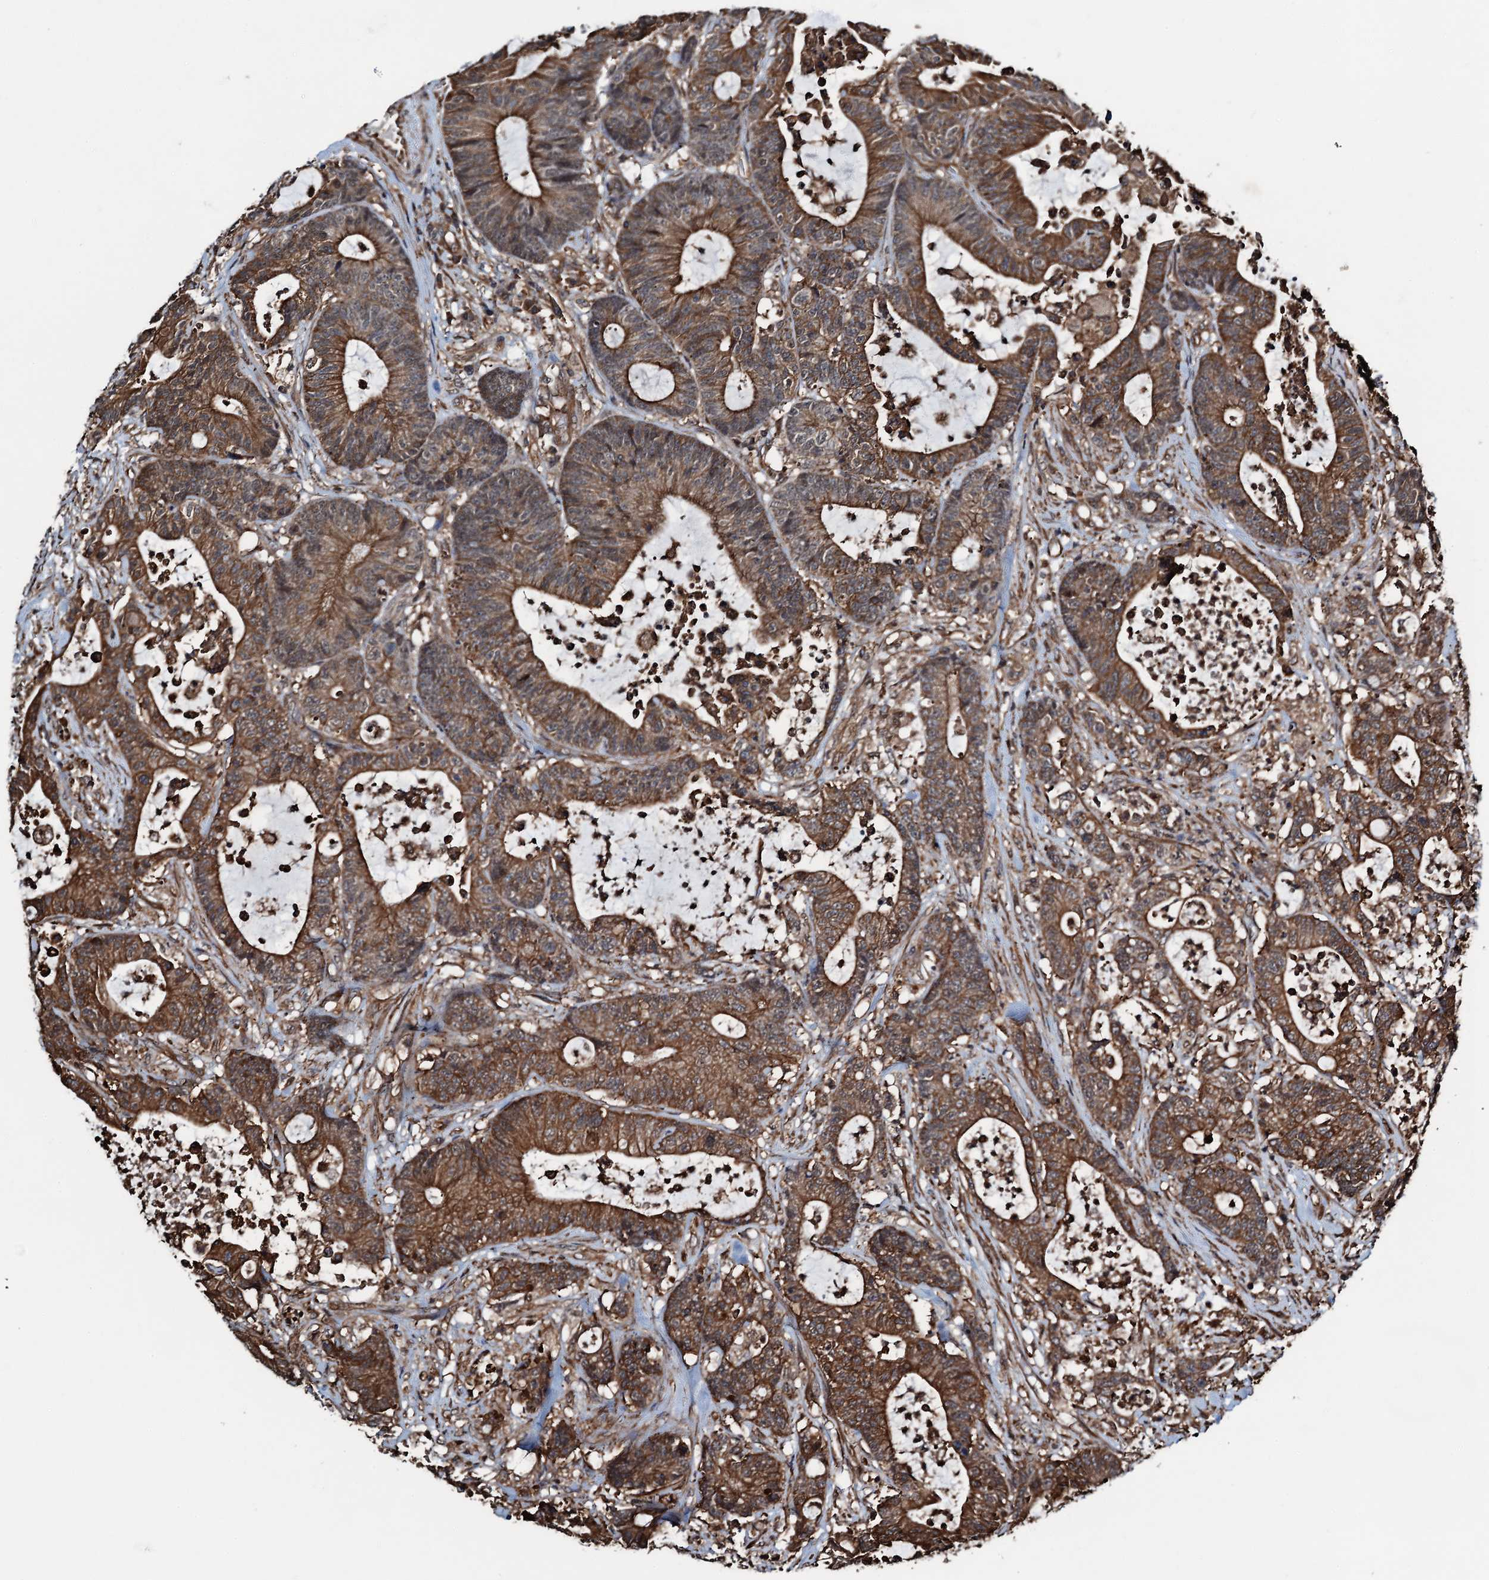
{"staining": {"intensity": "strong", "quantity": ">75%", "location": "cytoplasmic/membranous"}, "tissue": "colorectal cancer", "cell_type": "Tumor cells", "image_type": "cancer", "snomed": [{"axis": "morphology", "description": "Adenocarcinoma, NOS"}, {"axis": "topography", "description": "Colon"}], "caption": "A histopathology image of colorectal cancer stained for a protein exhibits strong cytoplasmic/membranous brown staining in tumor cells.", "gene": "WHAMM", "patient": {"sex": "female", "age": 84}}